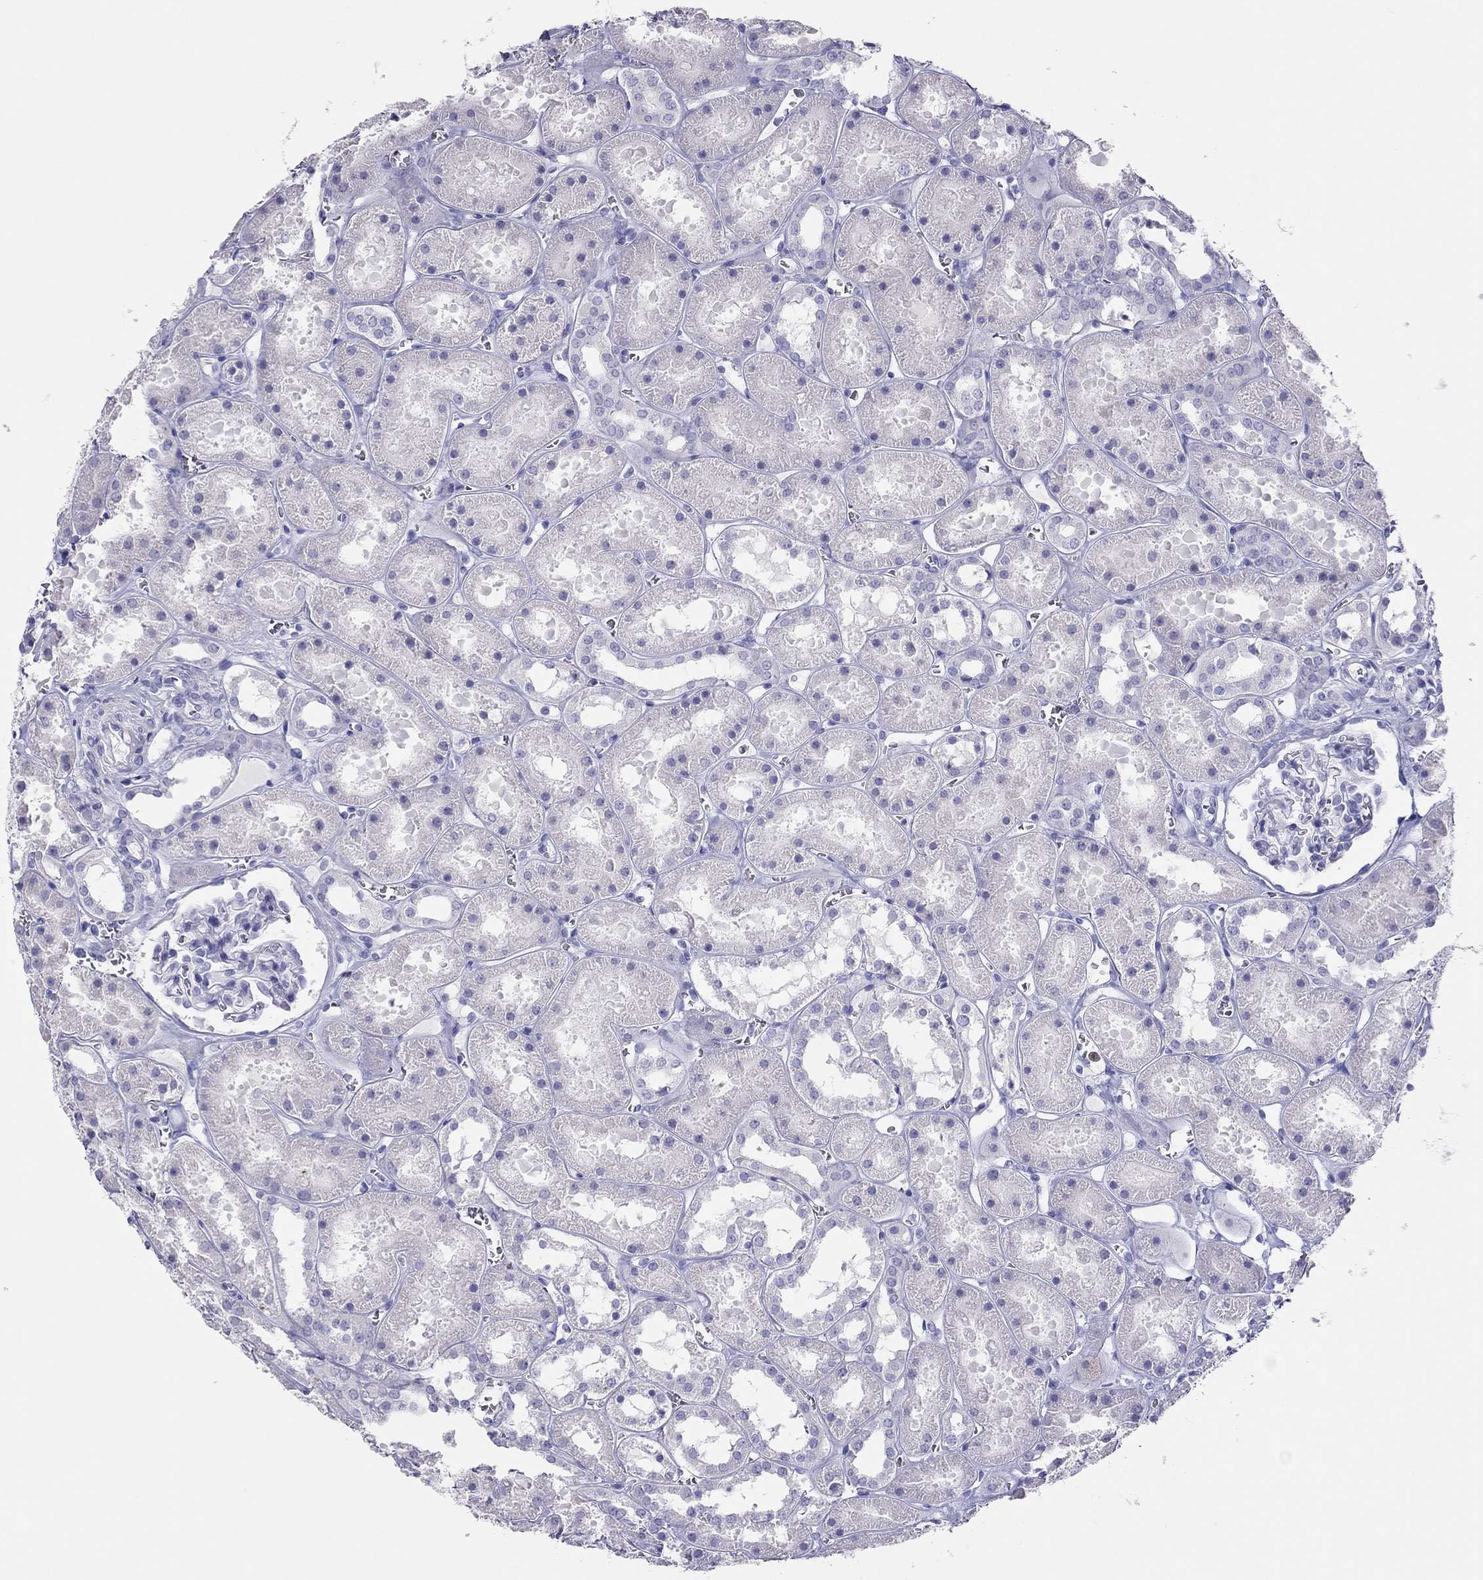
{"staining": {"intensity": "negative", "quantity": "none", "location": "none"}, "tissue": "kidney", "cell_type": "Cells in glomeruli", "image_type": "normal", "snomed": [{"axis": "morphology", "description": "Normal tissue, NOS"}, {"axis": "topography", "description": "Kidney"}], "caption": "Immunohistochemical staining of unremarkable human kidney demonstrates no significant staining in cells in glomeruli. The staining is performed using DAB (3,3'-diaminobenzidine) brown chromogen with nuclei counter-stained in using hematoxylin.", "gene": "TSHB", "patient": {"sex": "female", "age": 41}}